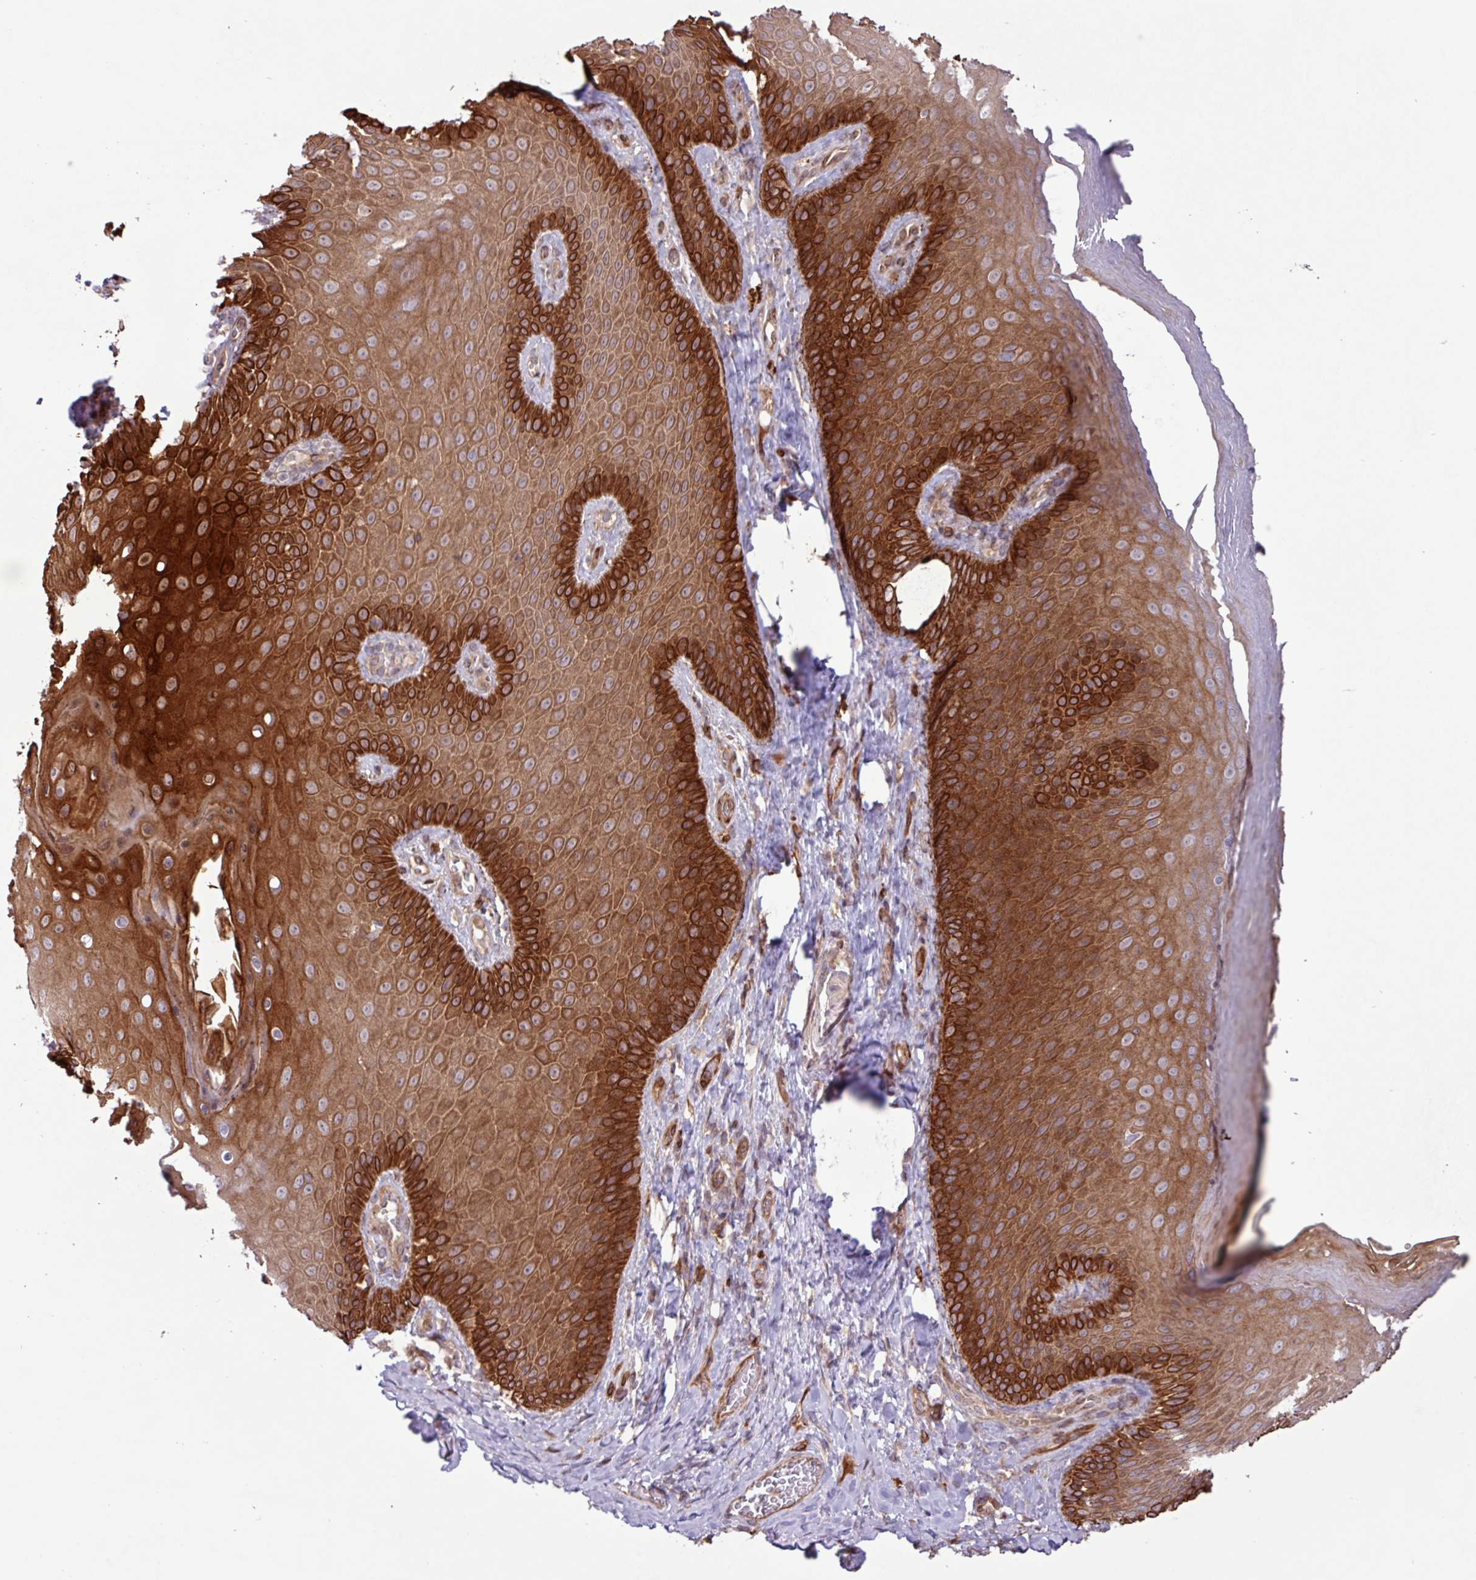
{"staining": {"intensity": "strong", "quantity": ">75%", "location": "cytoplasmic/membranous"}, "tissue": "skin", "cell_type": "Epidermal cells", "image_type": "normal", "snomed": [{"axis": "morphology", "description": "Normal tissue, NOS"}, {"axis": "topography", "description": "Anal"}, {"axis": "topography", "description": "Peripheral nerve tissue"}], "caption": "Protein staining of normal skin exhibits strong cytoplasmic/membranous expression in about >75% of epidermal cells. The protein is shown in brown color, while the nuclei are stained blue.", "gene": "CNTRL", "patient": {"sex": "male", "age": 53}}